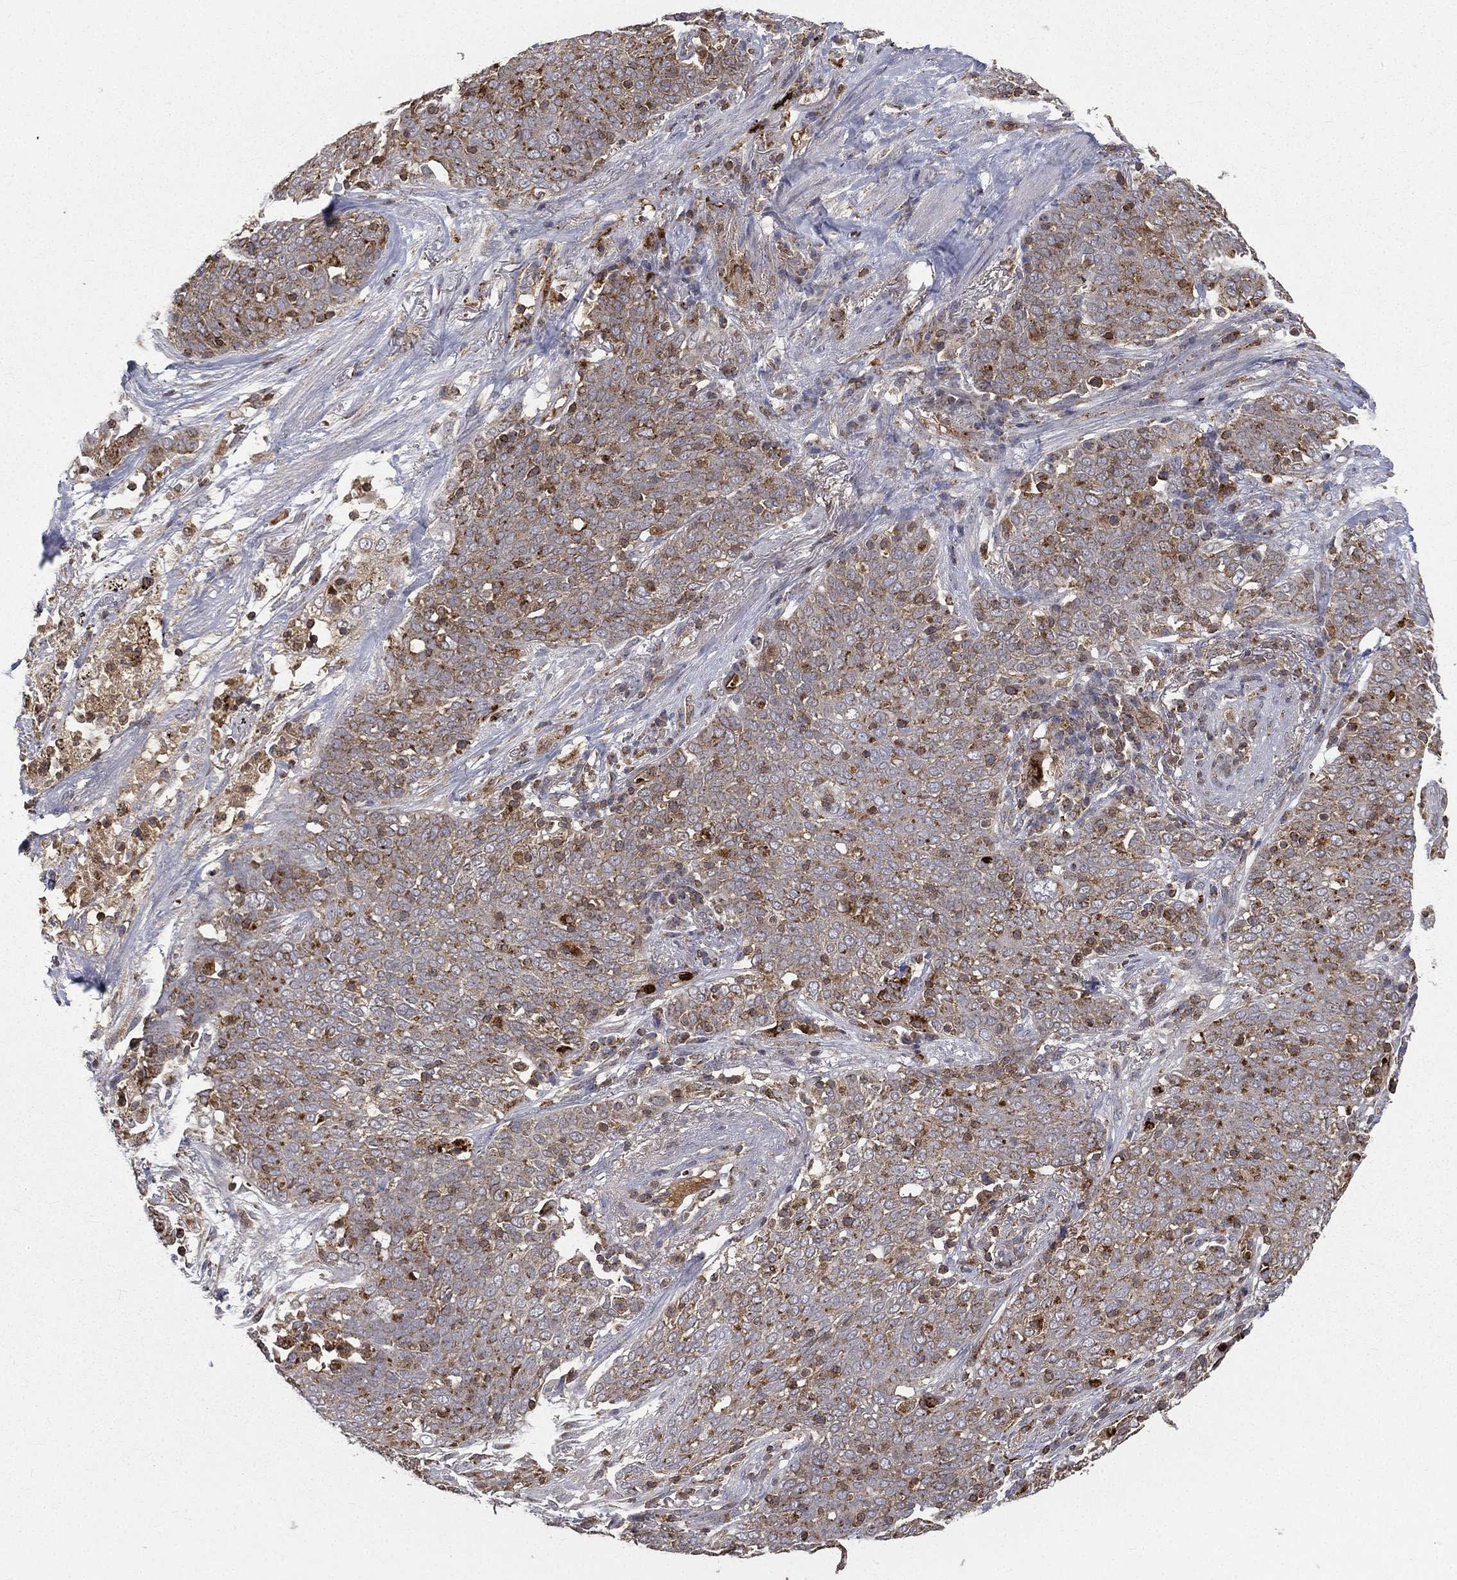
{"staining": {"intensity": "moderate", "quantity": "25%-75%", "location": "cytoplasmic/membranous"}, "tissue": "lung cancer", "cell_type": "Tumor cells", "image_type": "cancer", "snomed": [{"axis": "morphology", "description": "Squamous cell carcinoma, NOS"}, {"axis": "topography", "description": "Lung"}], "caption": "A high-resolution histopathology image shows IHC staining of squamous cell carcinoma (lung), which reveals moderate cytoplasmic/membranous expression in about 25%-75% of tumor cells.", "gene": "RIN3", "patient": {"sex": "male", "age": 82}}